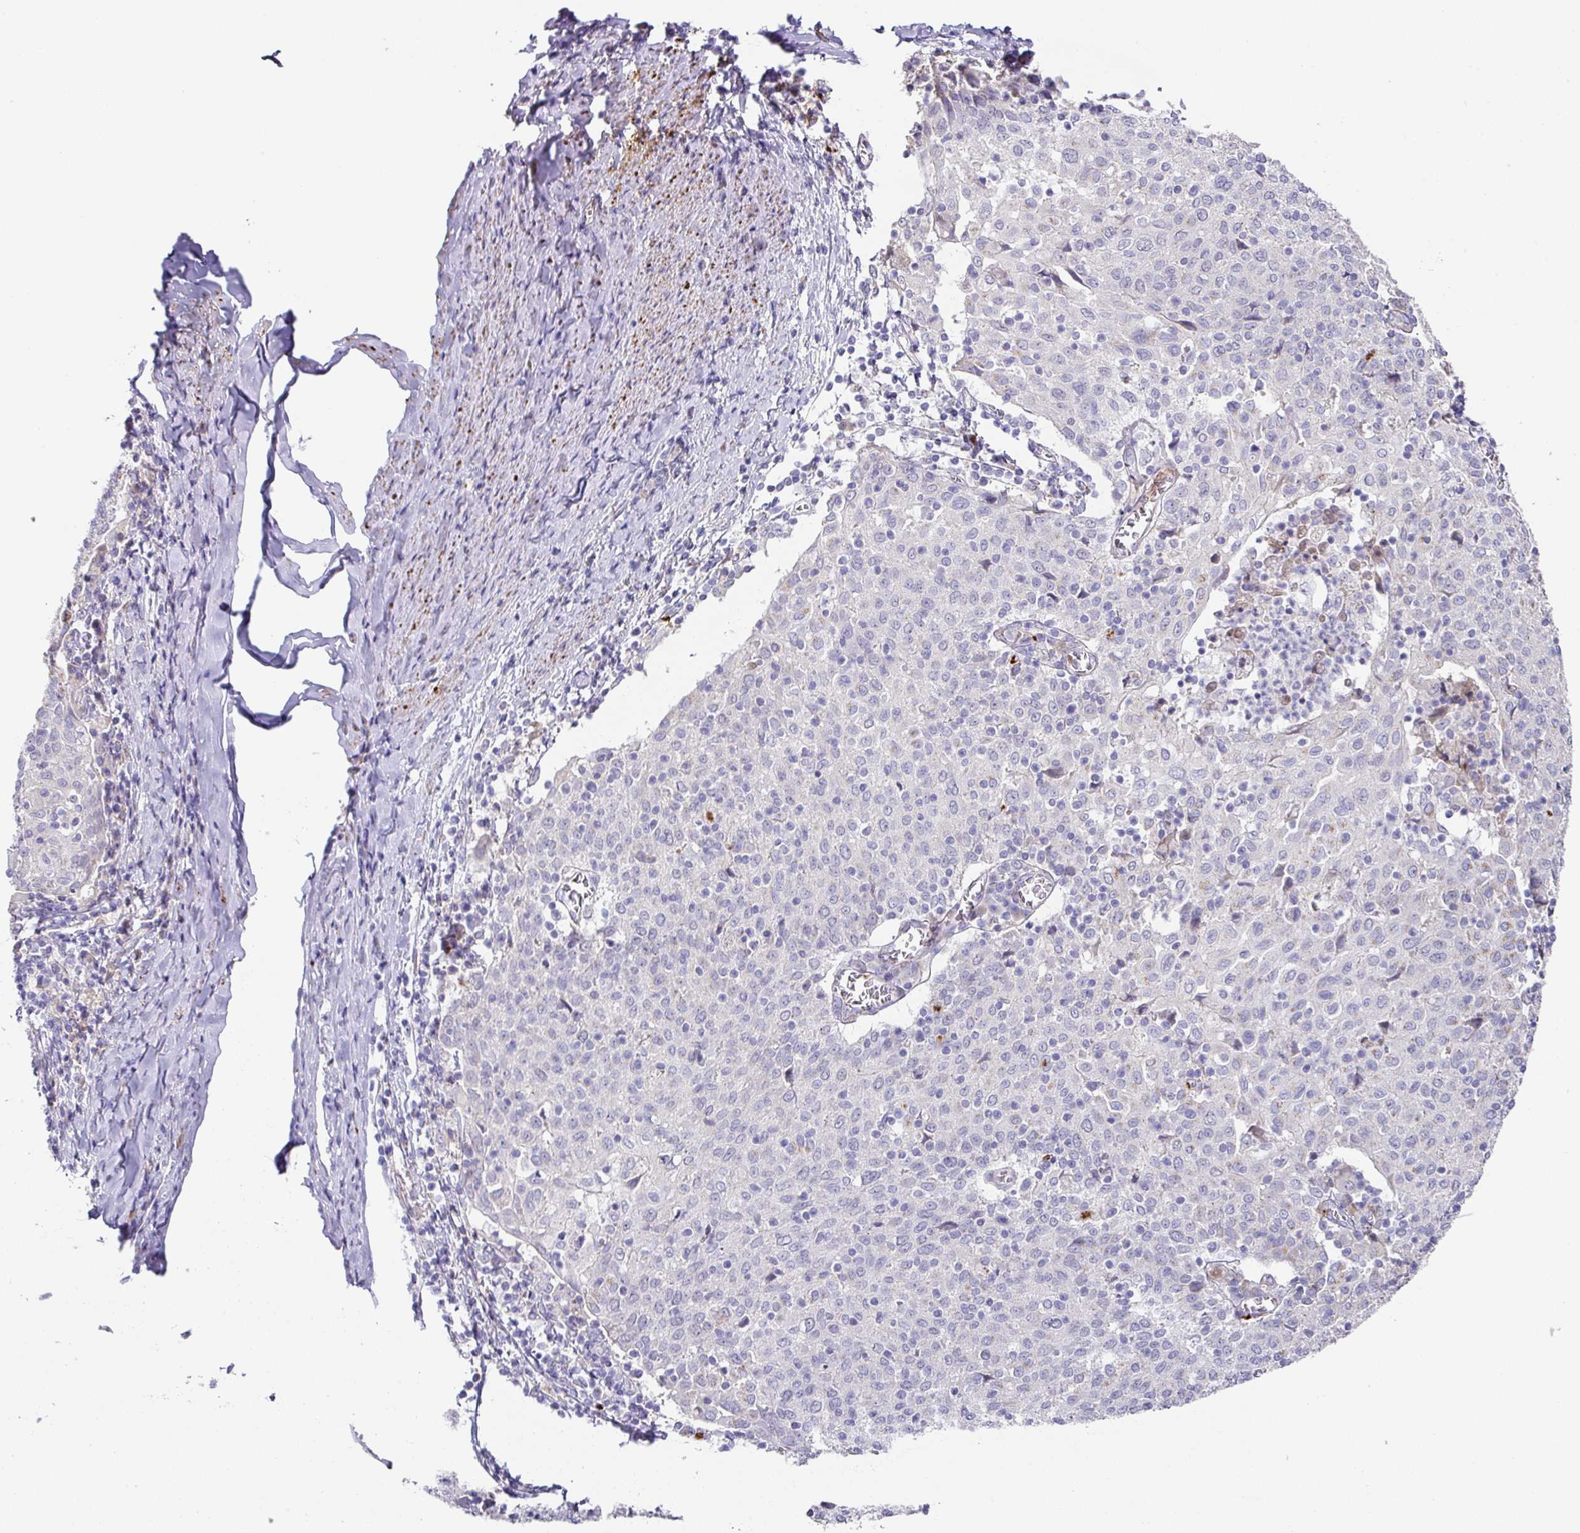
{"staining": {"intensity": "negative", "quantity": "none", "location": "none"}, "tissue": "cervical cancer", "cell_type": "Tumor cells", "image_type": "cancer", "snomed": [{"axis": "morphology", "description": "Squamous cell carcinoma, NOS"}, {"axis": "topography", "description": "Cervix"}], "caption": "A histopathology image of cervical cancer stained for a protein shows no brown staining in tumor cells.", "gene": "TARM1", "patient": {"sex": "female", "age": 52}}